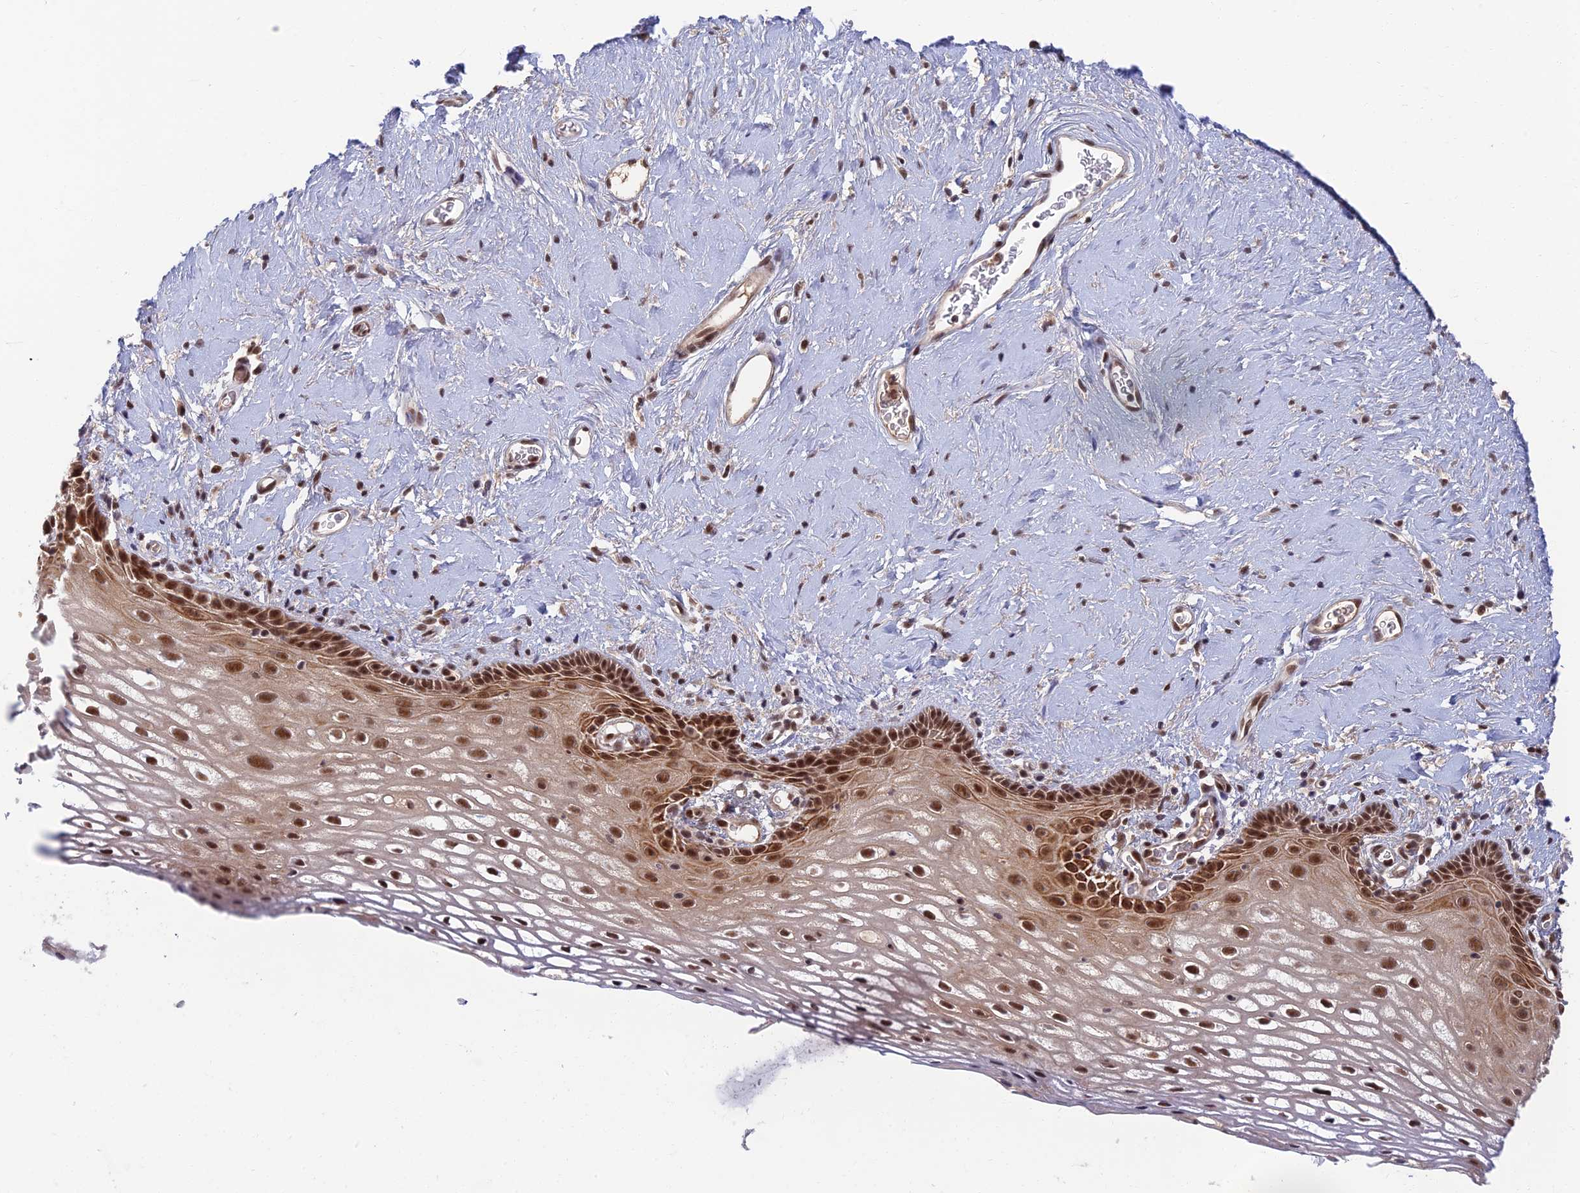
{"staining": {"intensity": "strong", "quantity": ">75%", "location": "nuclear"}, "tissue": "vagina", "cell_type": "Squamous epithelial cells", "image_type": "normal", "snomed": [{"axis": "morphology", "description": "Normal tissue, NOS"}, {"axis": "morphology", "description": "Adenocarcinoma, NOS"}, {"axis": "topography", "description": "Rectum"}, {"axis": "topography", "description": "Vagina"}], "caption": "High-power microscopy captured an immunohistochemistry micrograph of unremarkable vagina, revealing strong nuclear expression in about >75% of squamous epithelial cells. (Stains: DAB in brown, nuclei in blue, Microscopy: brightfield microscopy at high magnification).", "gene": "TCEA2", "patient": {"sex": "female", "age": 71}}